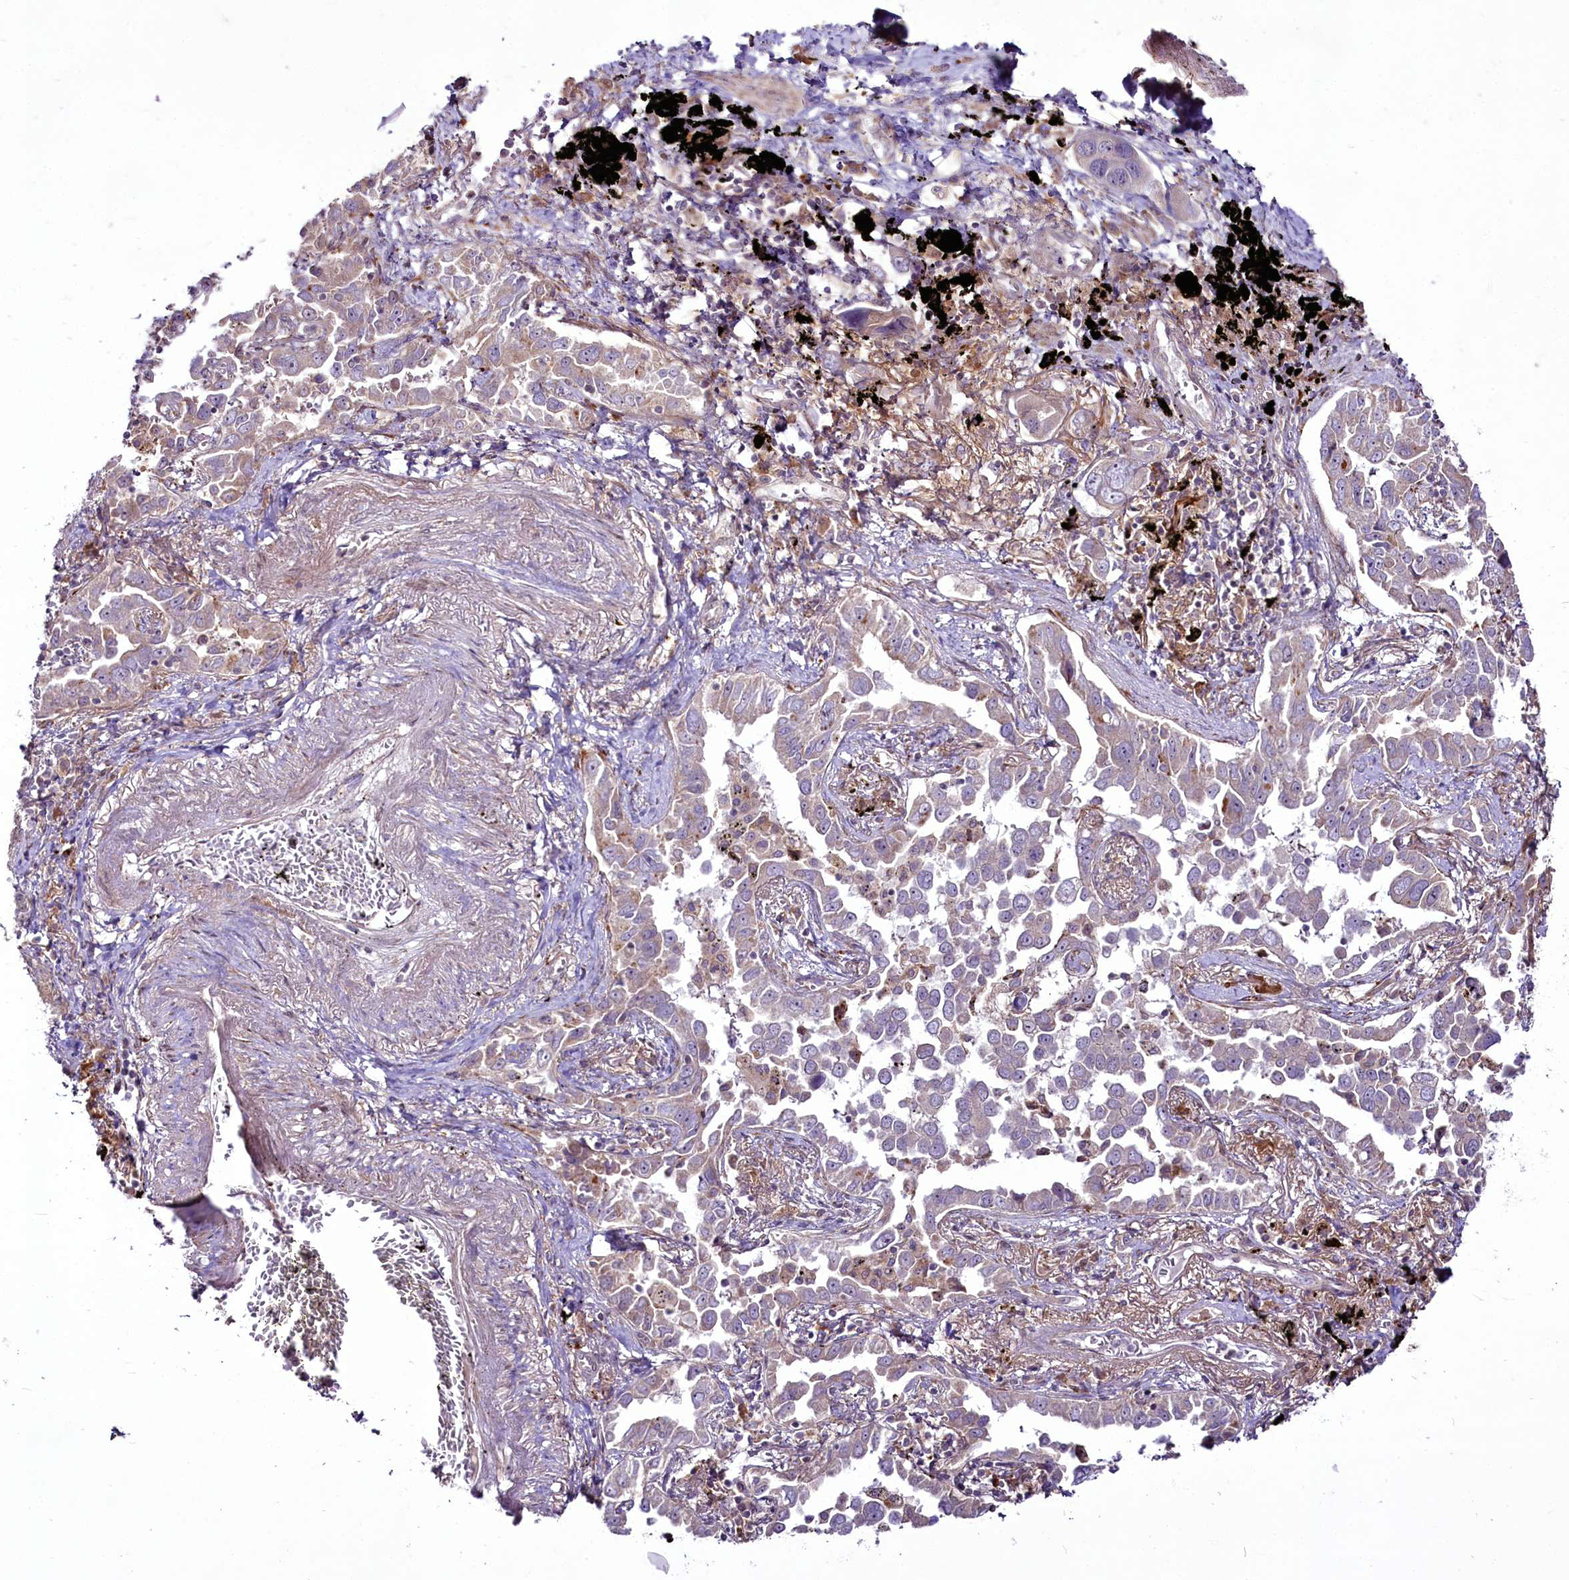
{"staining": {"intensity": "weak", "quantity": "<25%", "location": "cytoplasmic/membranous"}, "tissue": "lung cancer", "cell_type": "Tumor cells", "image_type": "cancer", "snomed": [{"axis": "morphology", "description": "Adenocarcinoma, NOS"}, {"axis": "topography", "description": "Lung"}], "caption": "Tumor cells show no significant protein positivity in lung cancer (adenocarcinoma).", "gene": "RSBN1", "patient": {"sex": "male", "age": 67}}